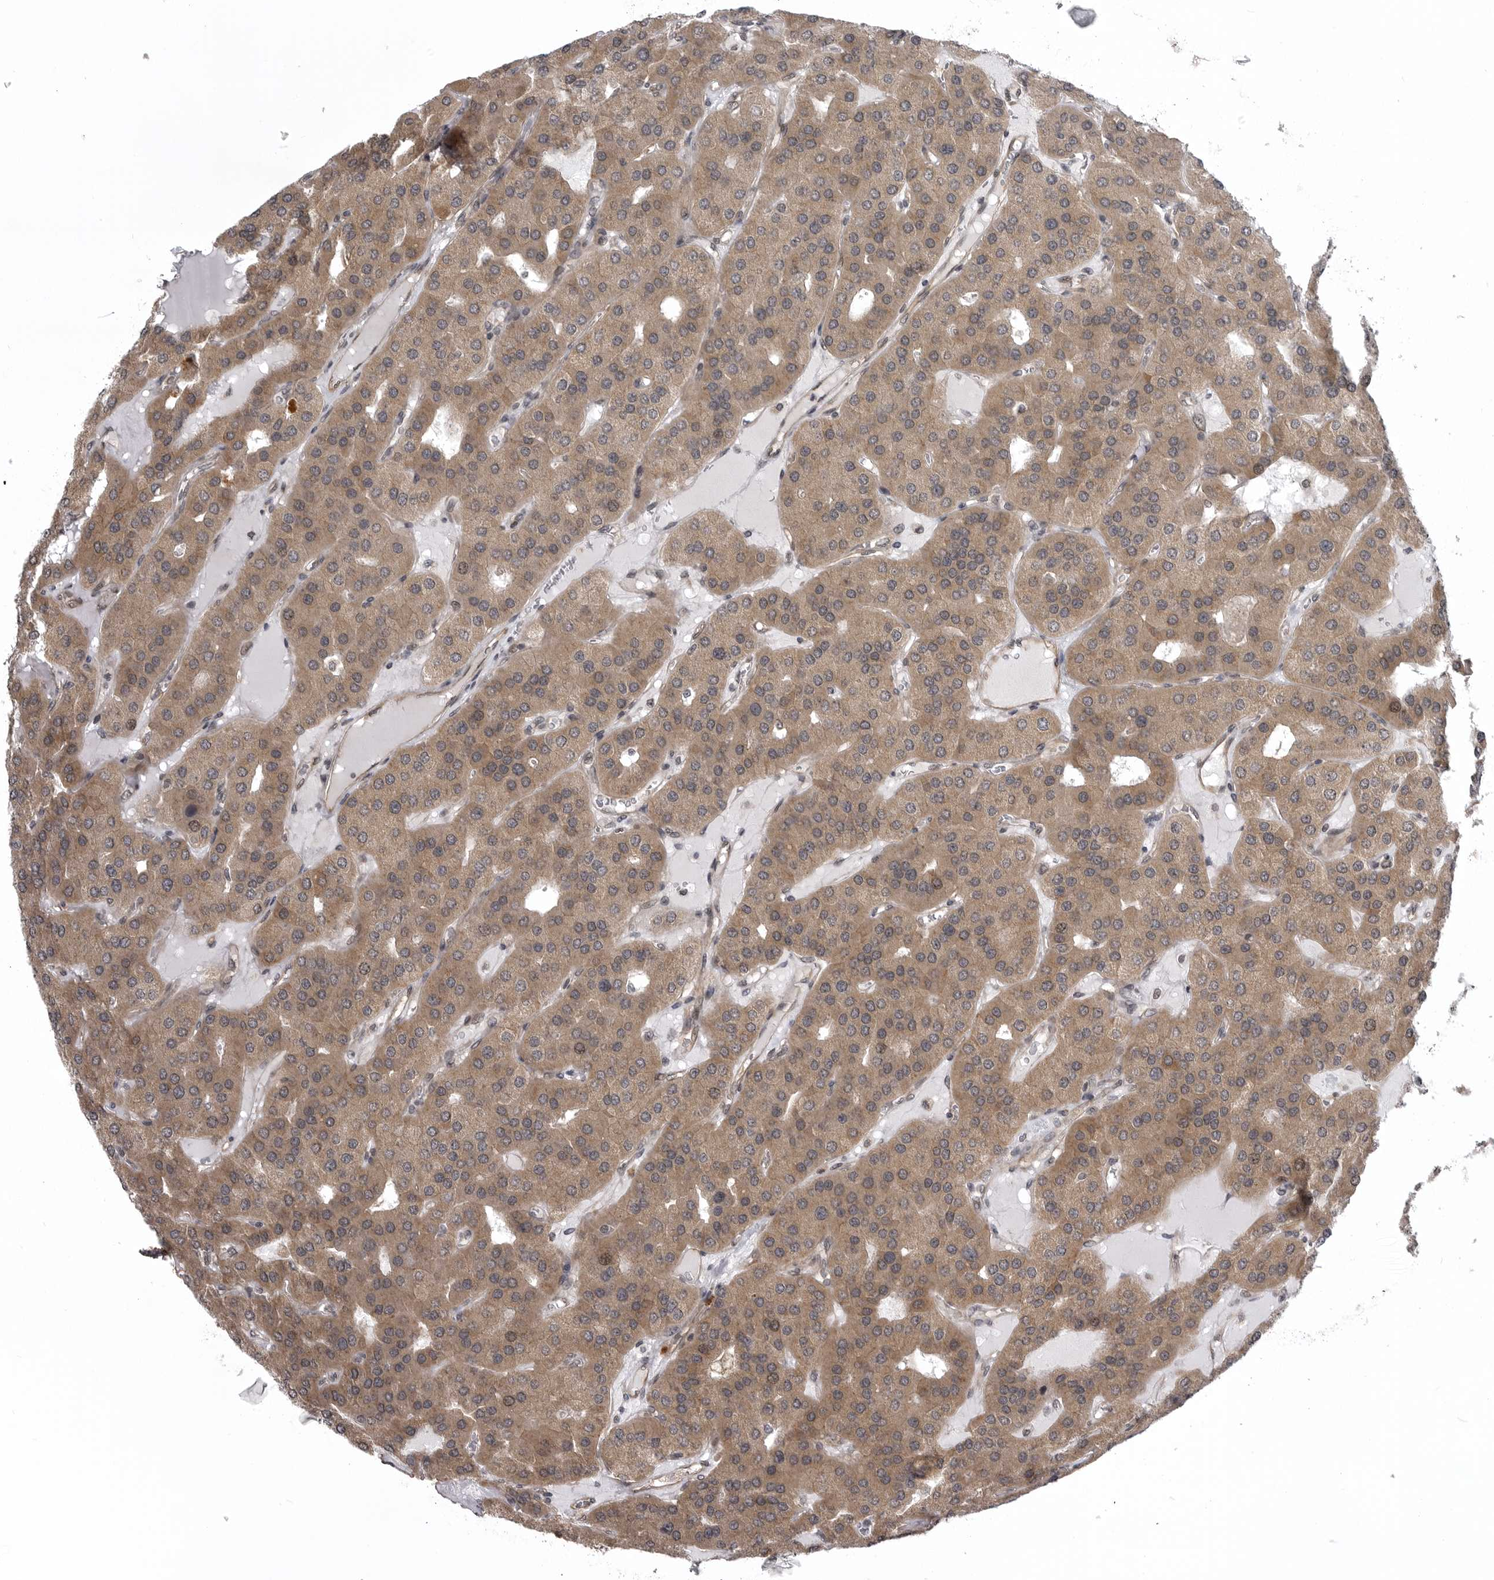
{"staining": {"intensity": "moderate", "quantity": ">75%", "location": "cytoplasmic/membranous,nuclear"}, "tissue": "parathyroid gland", "cell_type": "Glandular cells", "image_type": "normal", "snomed": [{"axis": "morphology", "description": "Normal tissue, NOS"}, {"axis": "morphology", "description": "Adenoma, NOS"}, {"axis": "topography", "description": "Parathyroid gland"}], "caption": "Protein analysis of benign parathyroid gland exhibits moderate cytoplasmic/membranous,nuclear expression in approximately >75% of glandular cells. The staining was performed using DAB (3,3'-diaminobenzidine) to visualize the protein expression in brown, while the nuclei were stained in blue with hematoxylin (Magnification: 20x).", "gene": "SNX16", "patient": {"sex": "female", "age": 86}}